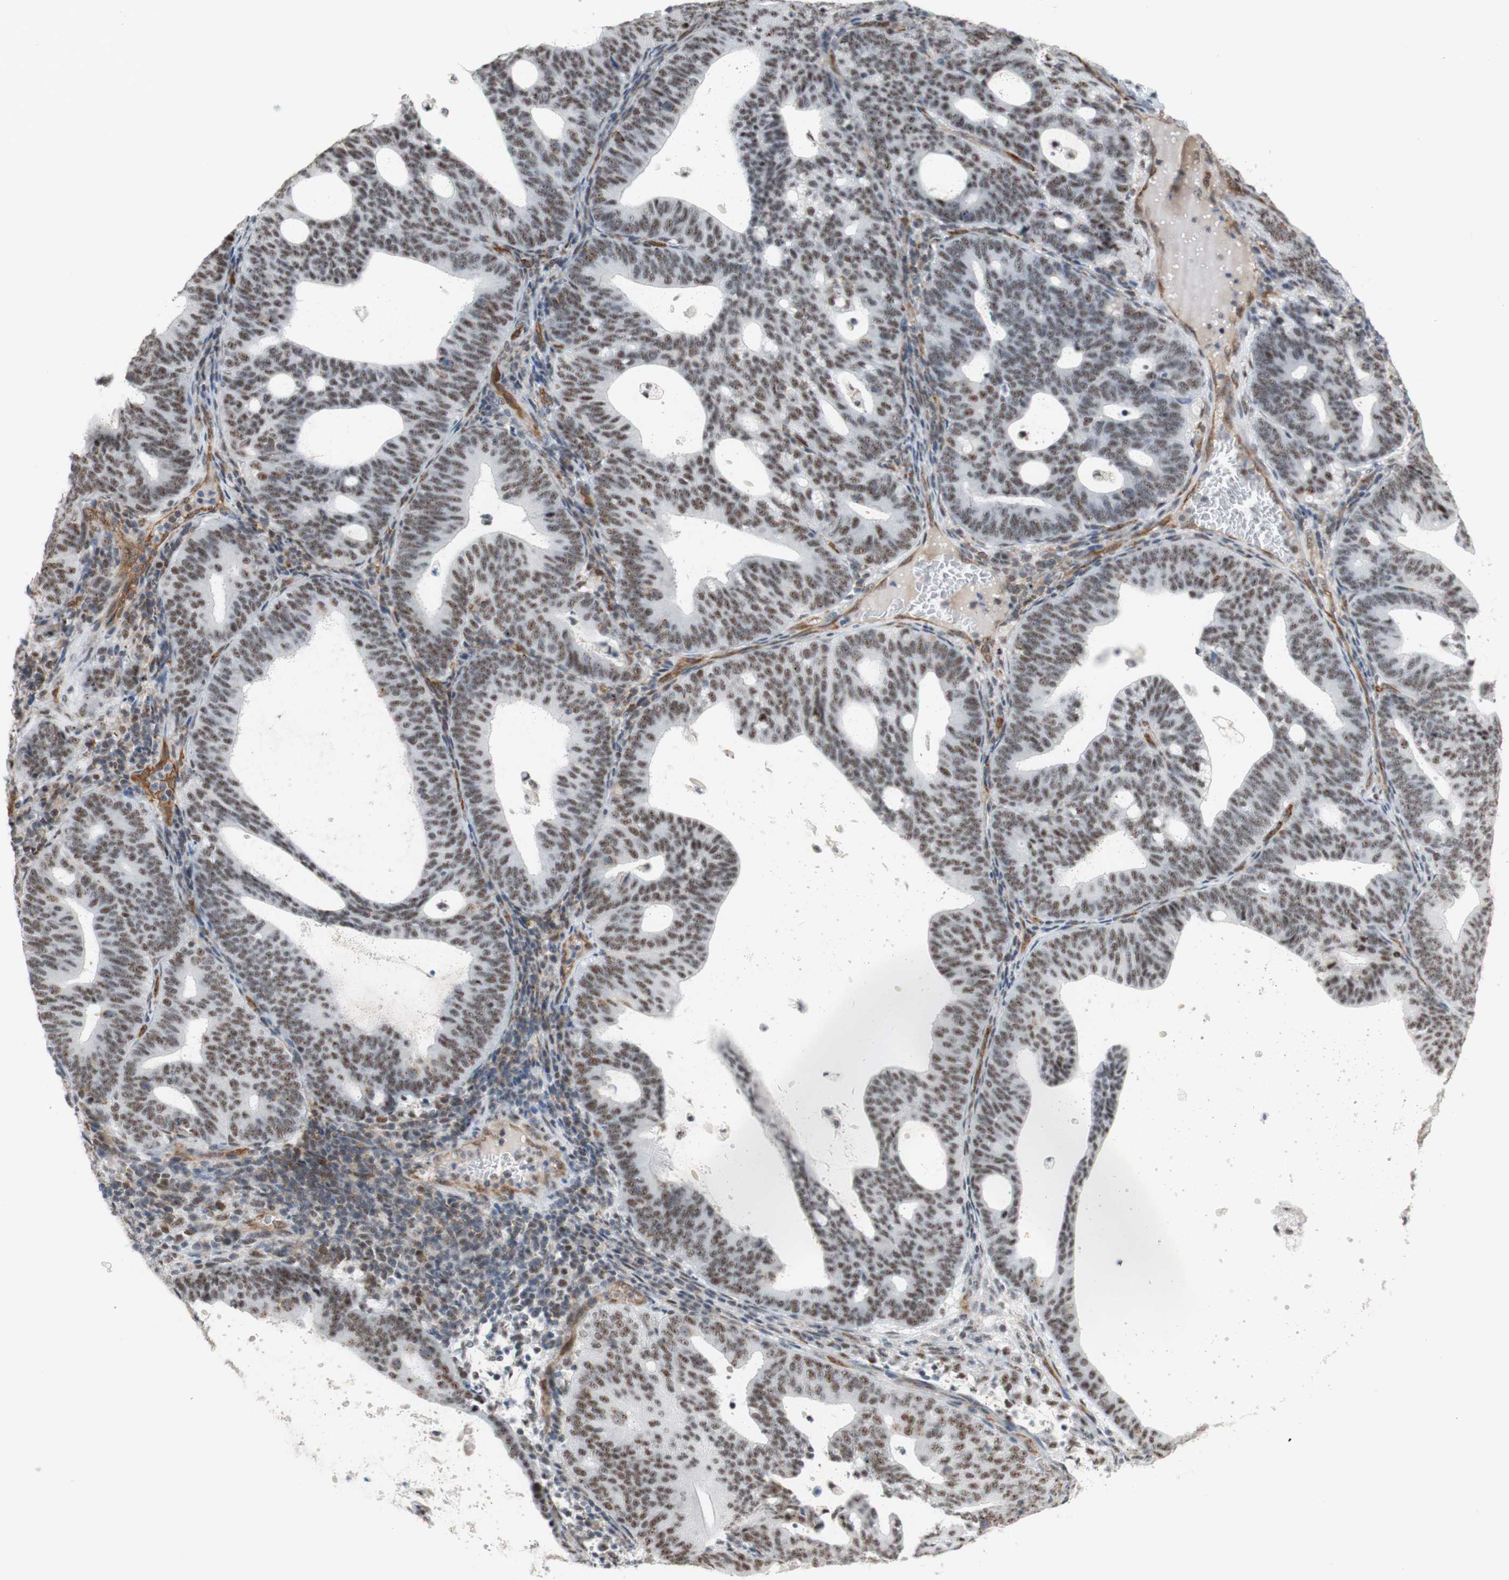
{"staining": {"intensity": "moderate", "quantity": ">75%", "location": "nuclear"}, "tissue": "endometrial cancer", "cell_type": "Tumor cells", "image_type": "cancer", "snomed": [{"axis": "morphology", "description": "Adenocarcinoma, NOS"}, {"axis": "topography", "description": "Uterus"}], "caption": "This is a photomicrograph of IHC staining of endometrial cancer, which shows moderate staining in the nuclear of tumor cells.", "gene": "SAP18", "patient": {"sex": "female", "age": 83}}